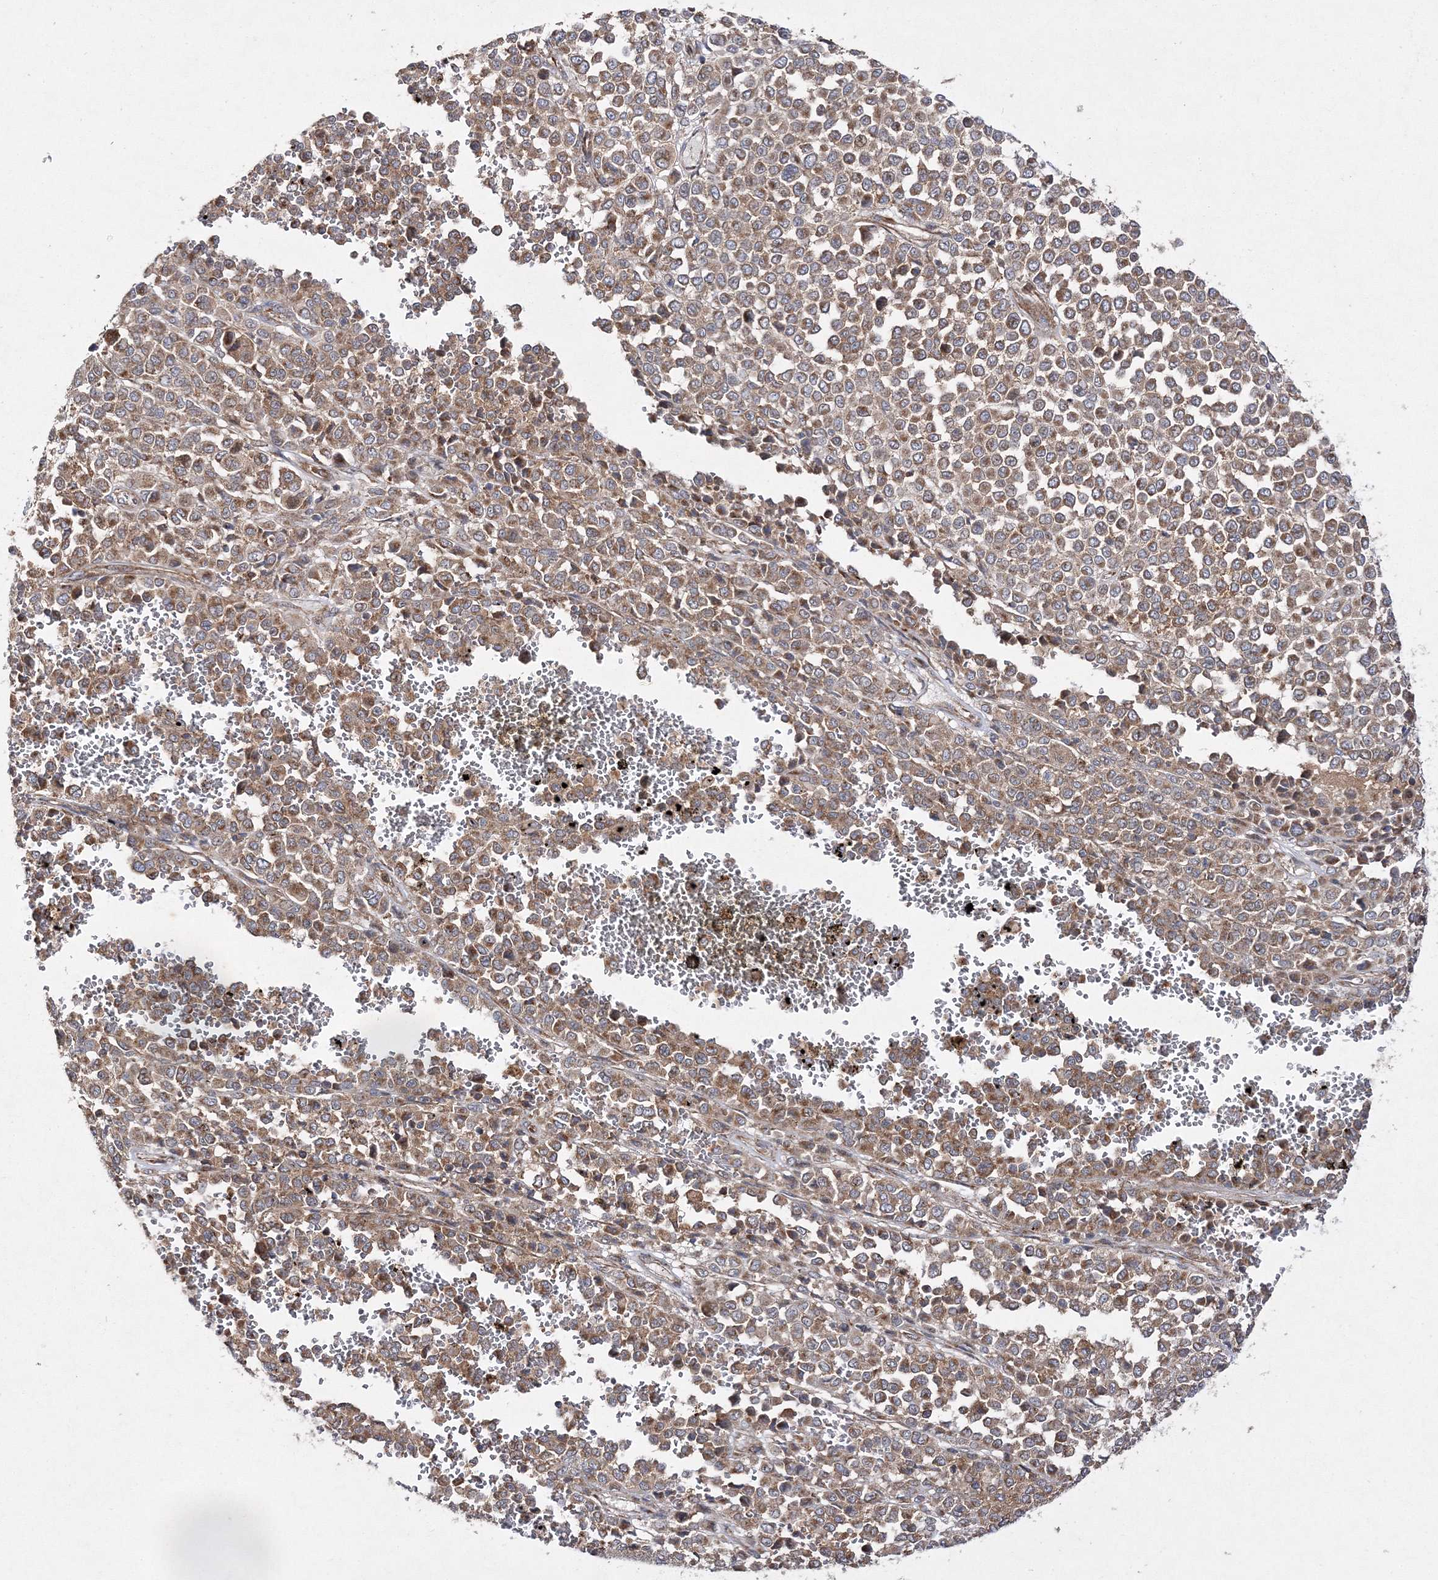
{"staining": {"intensity": "moderate", "quantity": ">75%", "location": "cytoplasmic/membranous"}, "tissue": "melanoma", "cell_type": "Tumor cells", "image_type": "cancer", "snomed": [{"axis": "morphology", "description": "Malignant melanoma, Metastatic site"}, {"axis": "topography", "description": "Pancreas"}], "caption": "A high-resolution histopathology image shows immunohistochemistry (IHC) staining of melanoma, which shows moderate cytoplasmic/membranous positivity in about >75% of tumor cells.", "gene": "DNAJC13", "patient": {"sex": "female", "age": 30}}